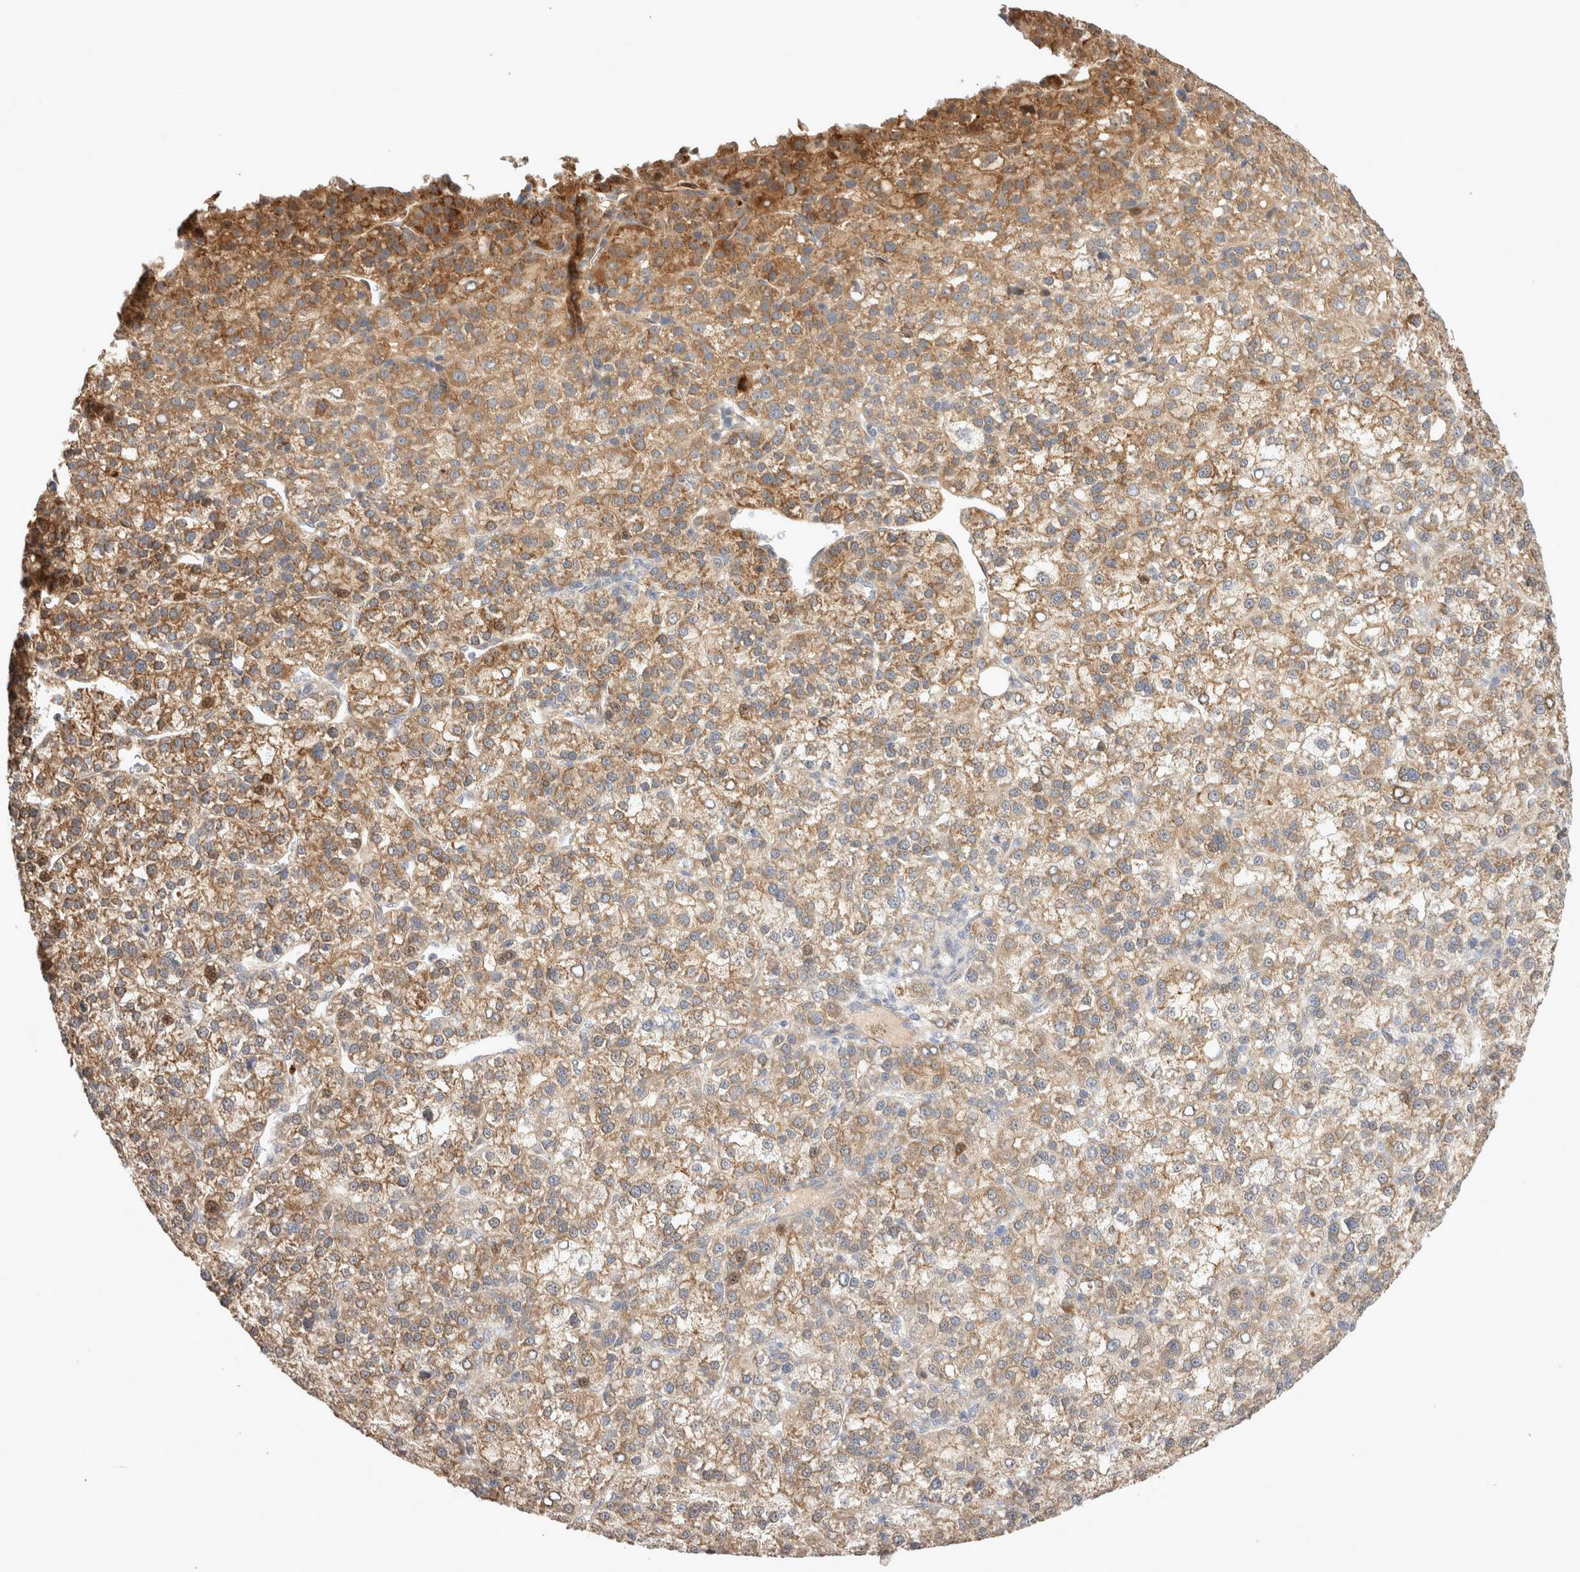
{"staining": {"intensity": "moderate", "quantity": ">75%", "location": "cytoplasmic/membranous"}, "tissue": "liver cancer", "cell_type": "Tumor cells", "image_type": "cancer", "snomed": [{"axis": "morphology", "description": "Carcinoma, Hepatocellular, NOS"}, {"axis": "topography", "description": "Liver"}], "caption": "Hepatocellular carcinoma (liver) tissue shows moderate cytoplasmic/membranous staining in approximately >75% of tumor cells, visualized by immunohistochemistry. The staining is performed using DAB (3,3'-diaminobenzidine) brown chromogen to label protein expression. The nuclei are counter-stained blue using hematoxylin.", "gene": "NMU", "patient": {"sex": "female", "age": 58}}